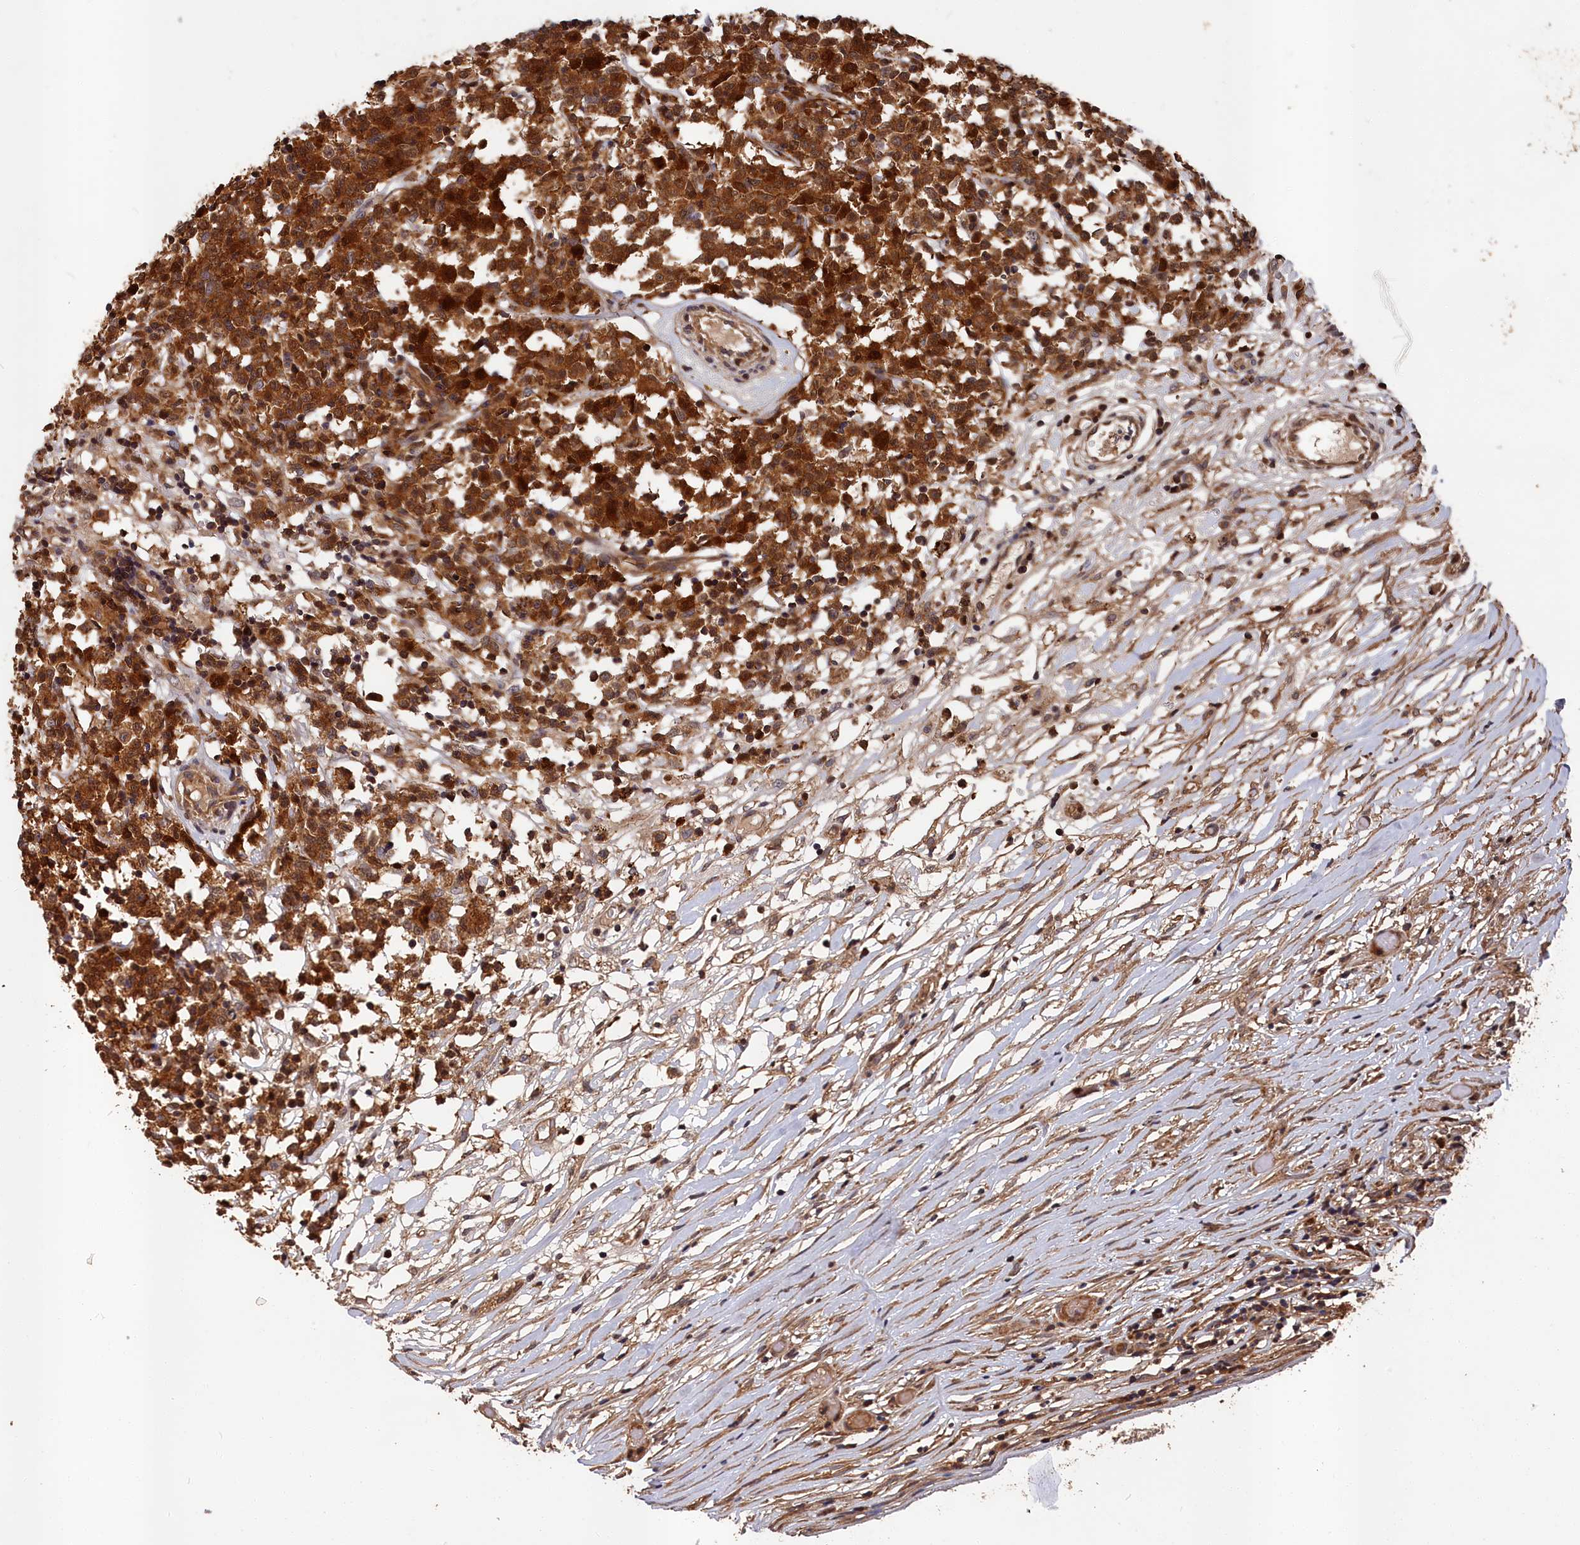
{"staining": {"intensity": "strong", "quantity": ">75%", "location": "cytoplasmic/membranous"}, "tissue": "lymphoma", "cell_type": "Tumor cells", "image_type": "cancer", "snomed": [{"axis": "morphology", "description": "Malignant lymphoma, non-Hodgkin's type, Low grade"}, {"axis": "topography", "description": "Small intestine"}], "caption": "Approximately >75% of tumor cells in human malignant lymphoma, non-Hodgkin's type (low-grade) reveal strong cytoplasmic/membranous protein positivity as visualized by brown immunohistochemical staining.", "gene": "RMI2", "patient": {"sex": "female", "age": 59}}